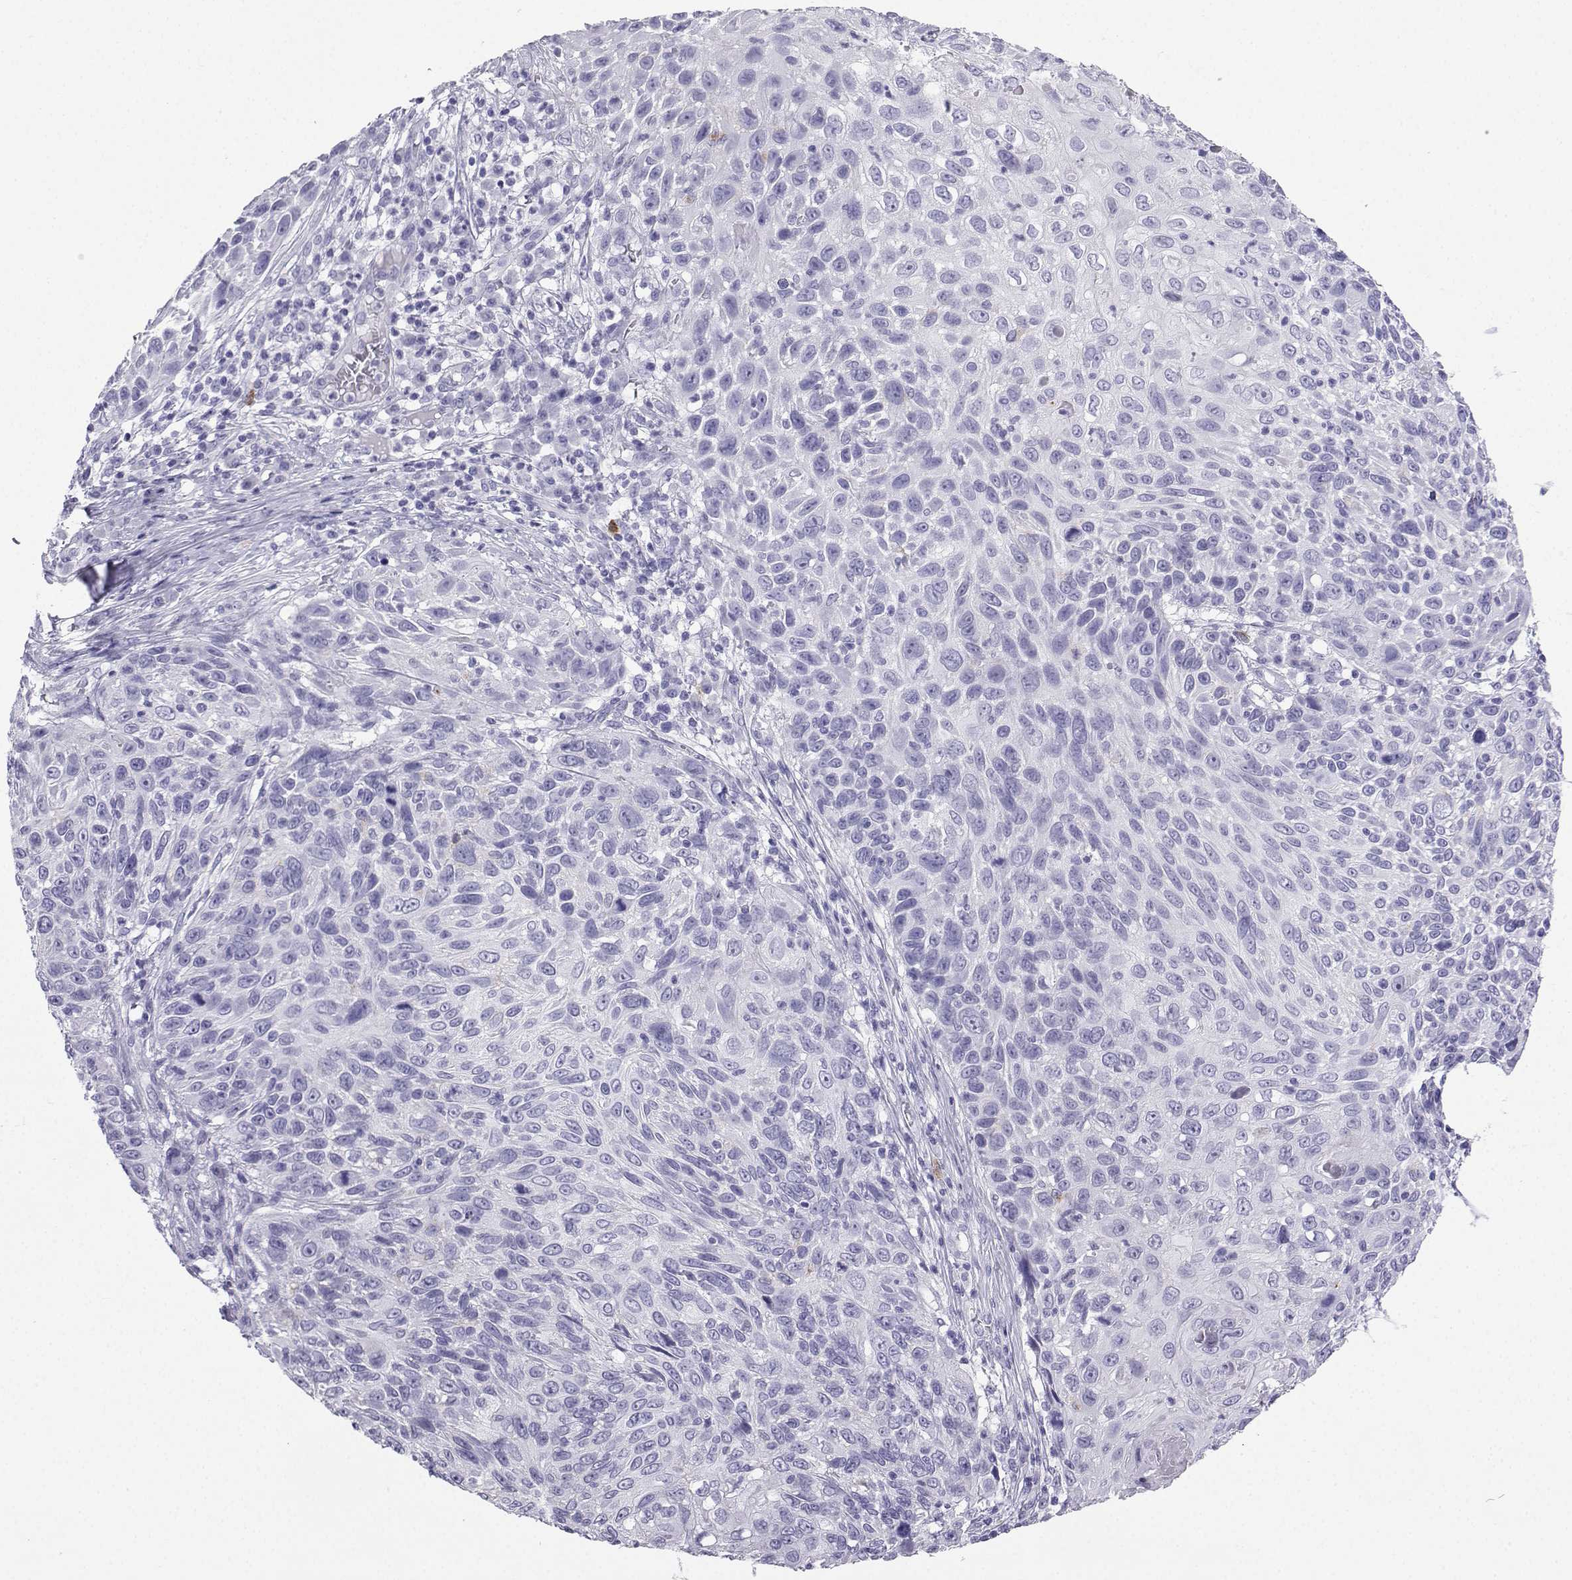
{"staining": {"intensity": "negative", "quantity": "none", "location": "none"}, "tissue": "skin cancer", "cell_type": "Tumor cells", "image_type": "cancer", "snomed": [{"axis": "morphology", "description": "Squamous cell carcinoma, NOS"}, {"axis": "topography", "description": "Skin"}], "caption": "Skin cancer (squamous cell carcinoma) stained for a protein using immunohistochemistry (IHC) reveals no expression tumor cells.", "gene": "SLC18A2", "patient": {"sex": "male", "age": 92}}